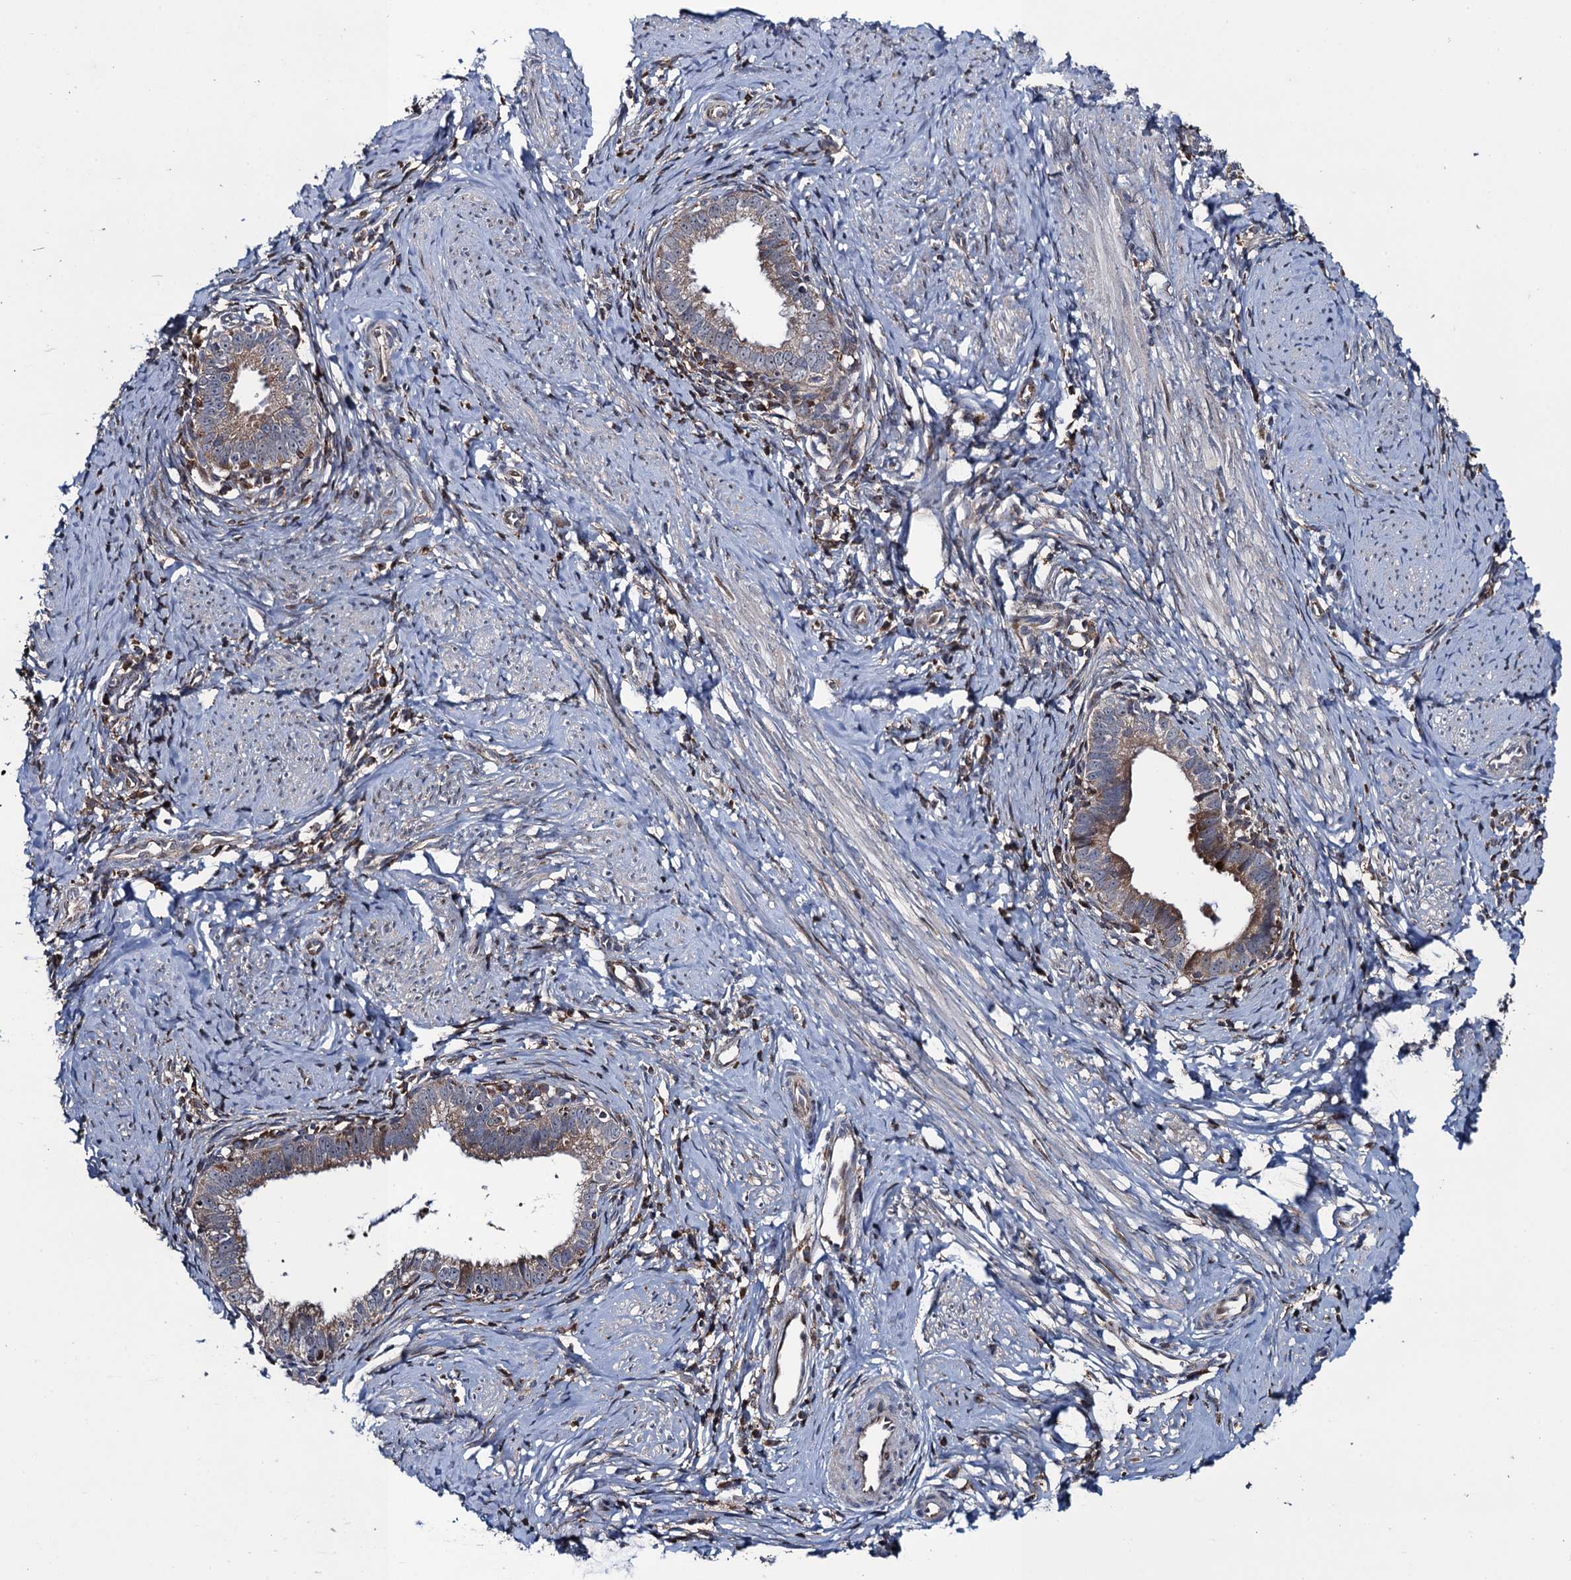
{"staining": {"intensity": "weak", "quantity": "25%-75%", "location": "cytoplasmic/membranous"}, "tissue": "cervical cancer", "cell_type": "Tumor cells", "image_type": "cancer", "snomed": [{"axis": "morphology", "description": "Adenocarcinoma, NOS"}, {"axis": "topography", "description": "Cervix"}], "caption": "The immunohistochemical stain highlights weak cytoplasmic/membranous expression in tumor cells of cervical adenocarcinoma tissue.", "gene": "CCDC102A", "patient": {"sex": "female", "age": 36}}